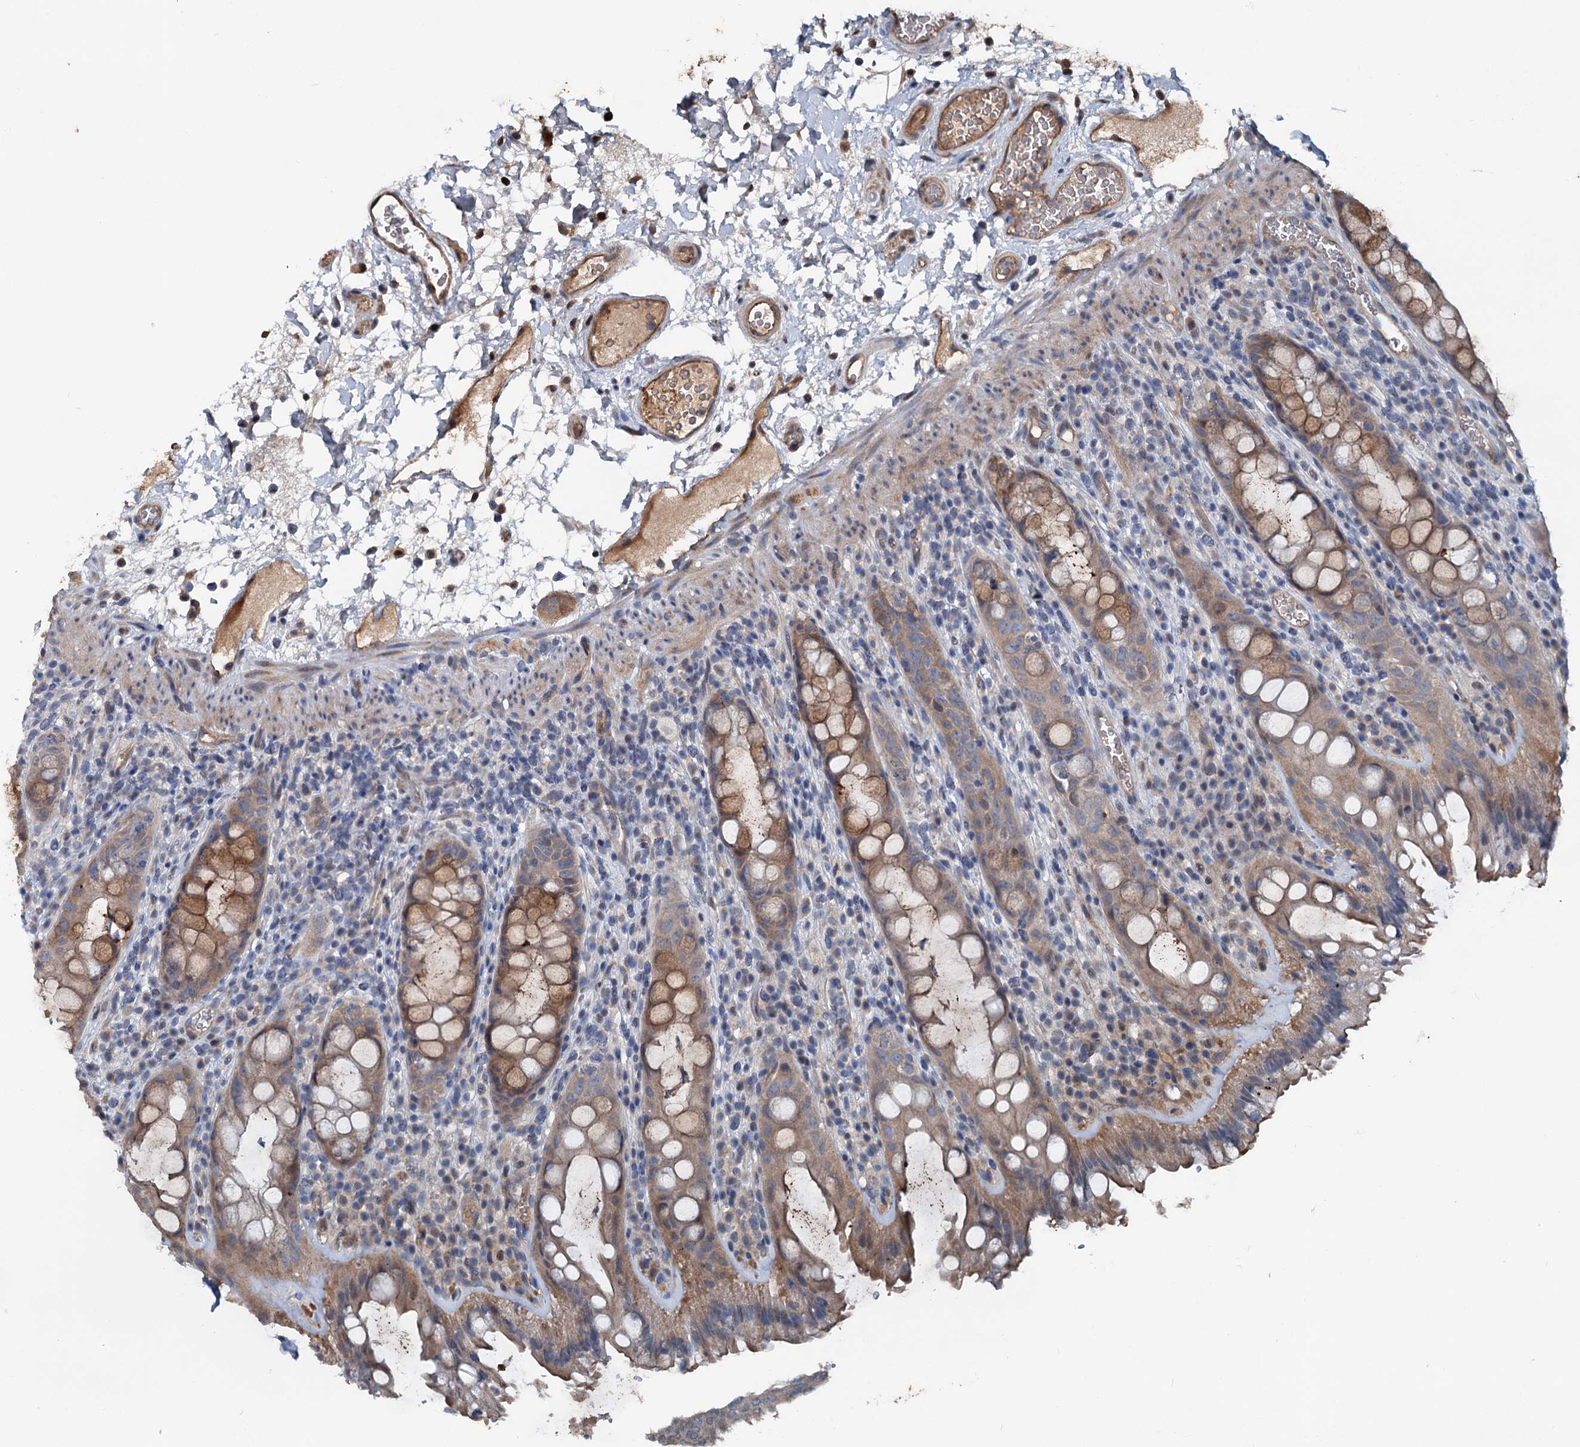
{"staining": {"intensity": "moderate", "quantity": ">75%", "location": "cytoplasmic/membranous"}, "tissue": "rectum", "cell_type": "Glandular cells", "image_type": "normal", "snomed": [{"axis": "morphology", "description": "Normal tissue, NOS"}, {"axis": "topography", "description": "Rectum"}], "caption": "Immunohistochemical staining of benign human rectum demonstrates >75% levels of moderate cytoplasmic/membranous protein expression in approximately >75% of glandular cells. The protein is stained brown, and the nuclei are stained in blue (DAB IHC with brightfield microscopy, high magnification).", "gene": "TEDC1", "patient": {"sex": "female", "age": 57}}